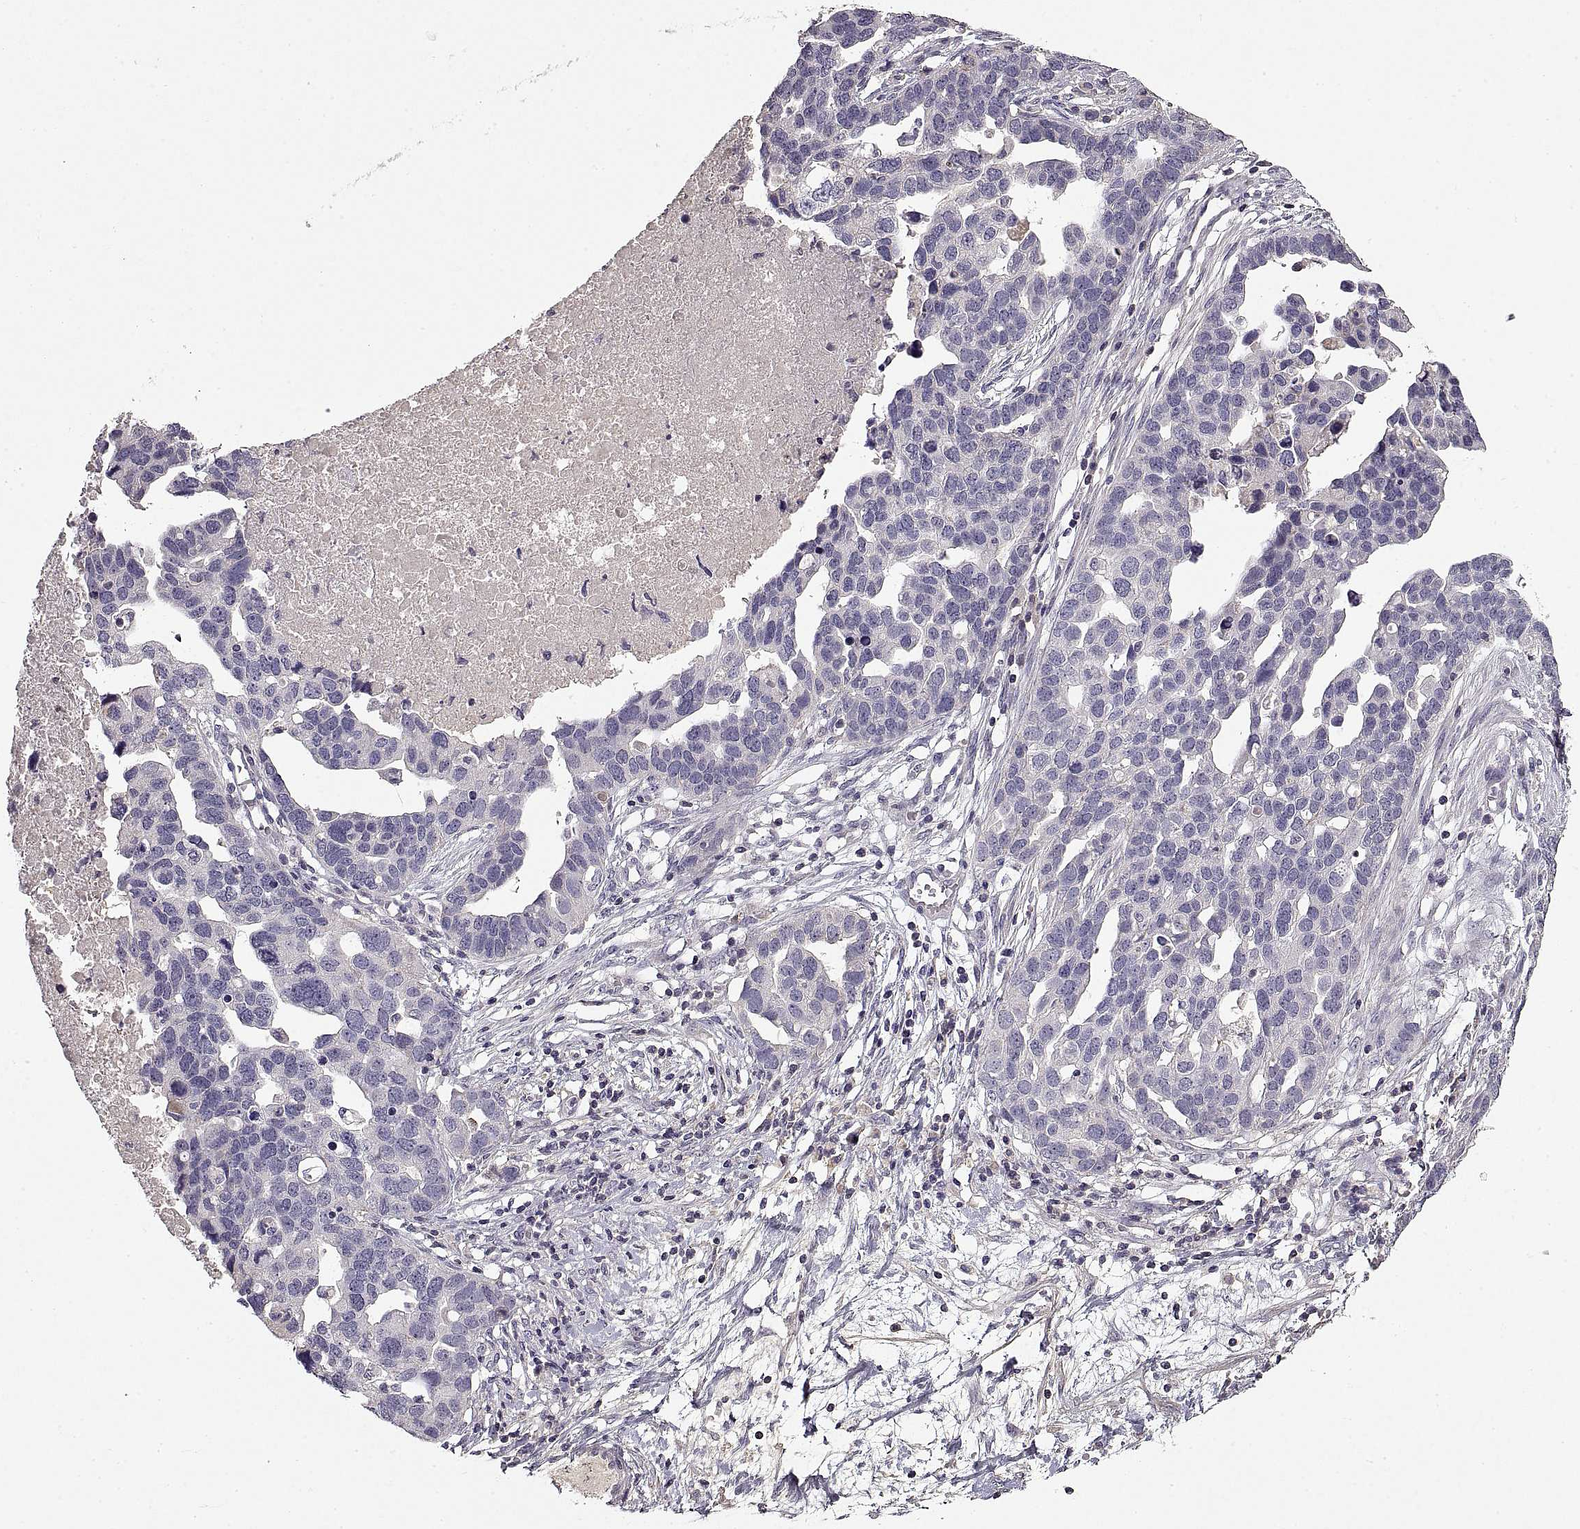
{"staining": {"intensity": "negative", "quantity": "none", "location": "none"}, "tissue": "ovarian cancer", "cell_type": "Tumor cells", "image_type": "cancer", "snomed": [{"axis": "morphology", "description": "Cystadenocarcinoma, serous, NOS"}, {"axis": "topography", "description": "Ovary"}], "caption": "Immunohistochemistry (IHC) of ovarian cancer (serous cystadenocarcinoma) demonstrates no positivity in tumor cells.", "gene": "ADAM11", "patient": {"sex": "female", "age": 54}}